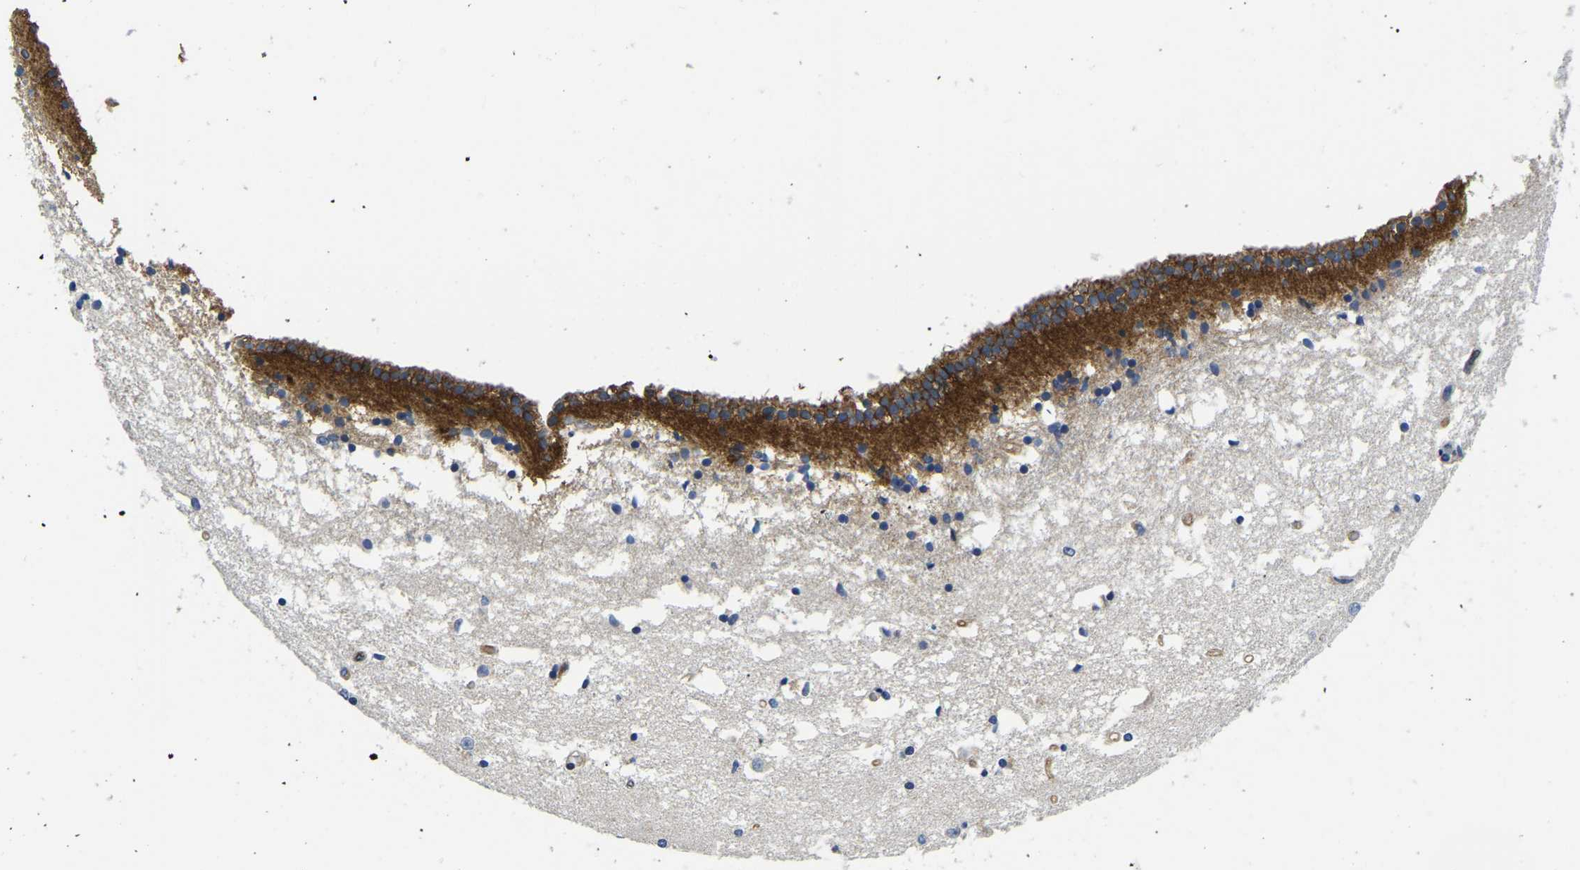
{"staining": {"intensity": "moderate", "quantity": "<25%", "location": "cytoplasmic/membranous"}, "tissue": "caudate", "cell_type": "Glial cells", "image_type": "normal", "snomed": [{"axis": "morphology", "description": "Normal tissue, NOS"}, {"axis": "topography", "description": "Lateral ventricle wall"}], "caption": "Caudate stained with DAB immunohistochemistry (IHC) displays low levels of moderate cytoplasmic/membranous expression in about <25% of glial cells.", "gene": "ITGA2", "patient": {"sex": "male", "age": 45}}